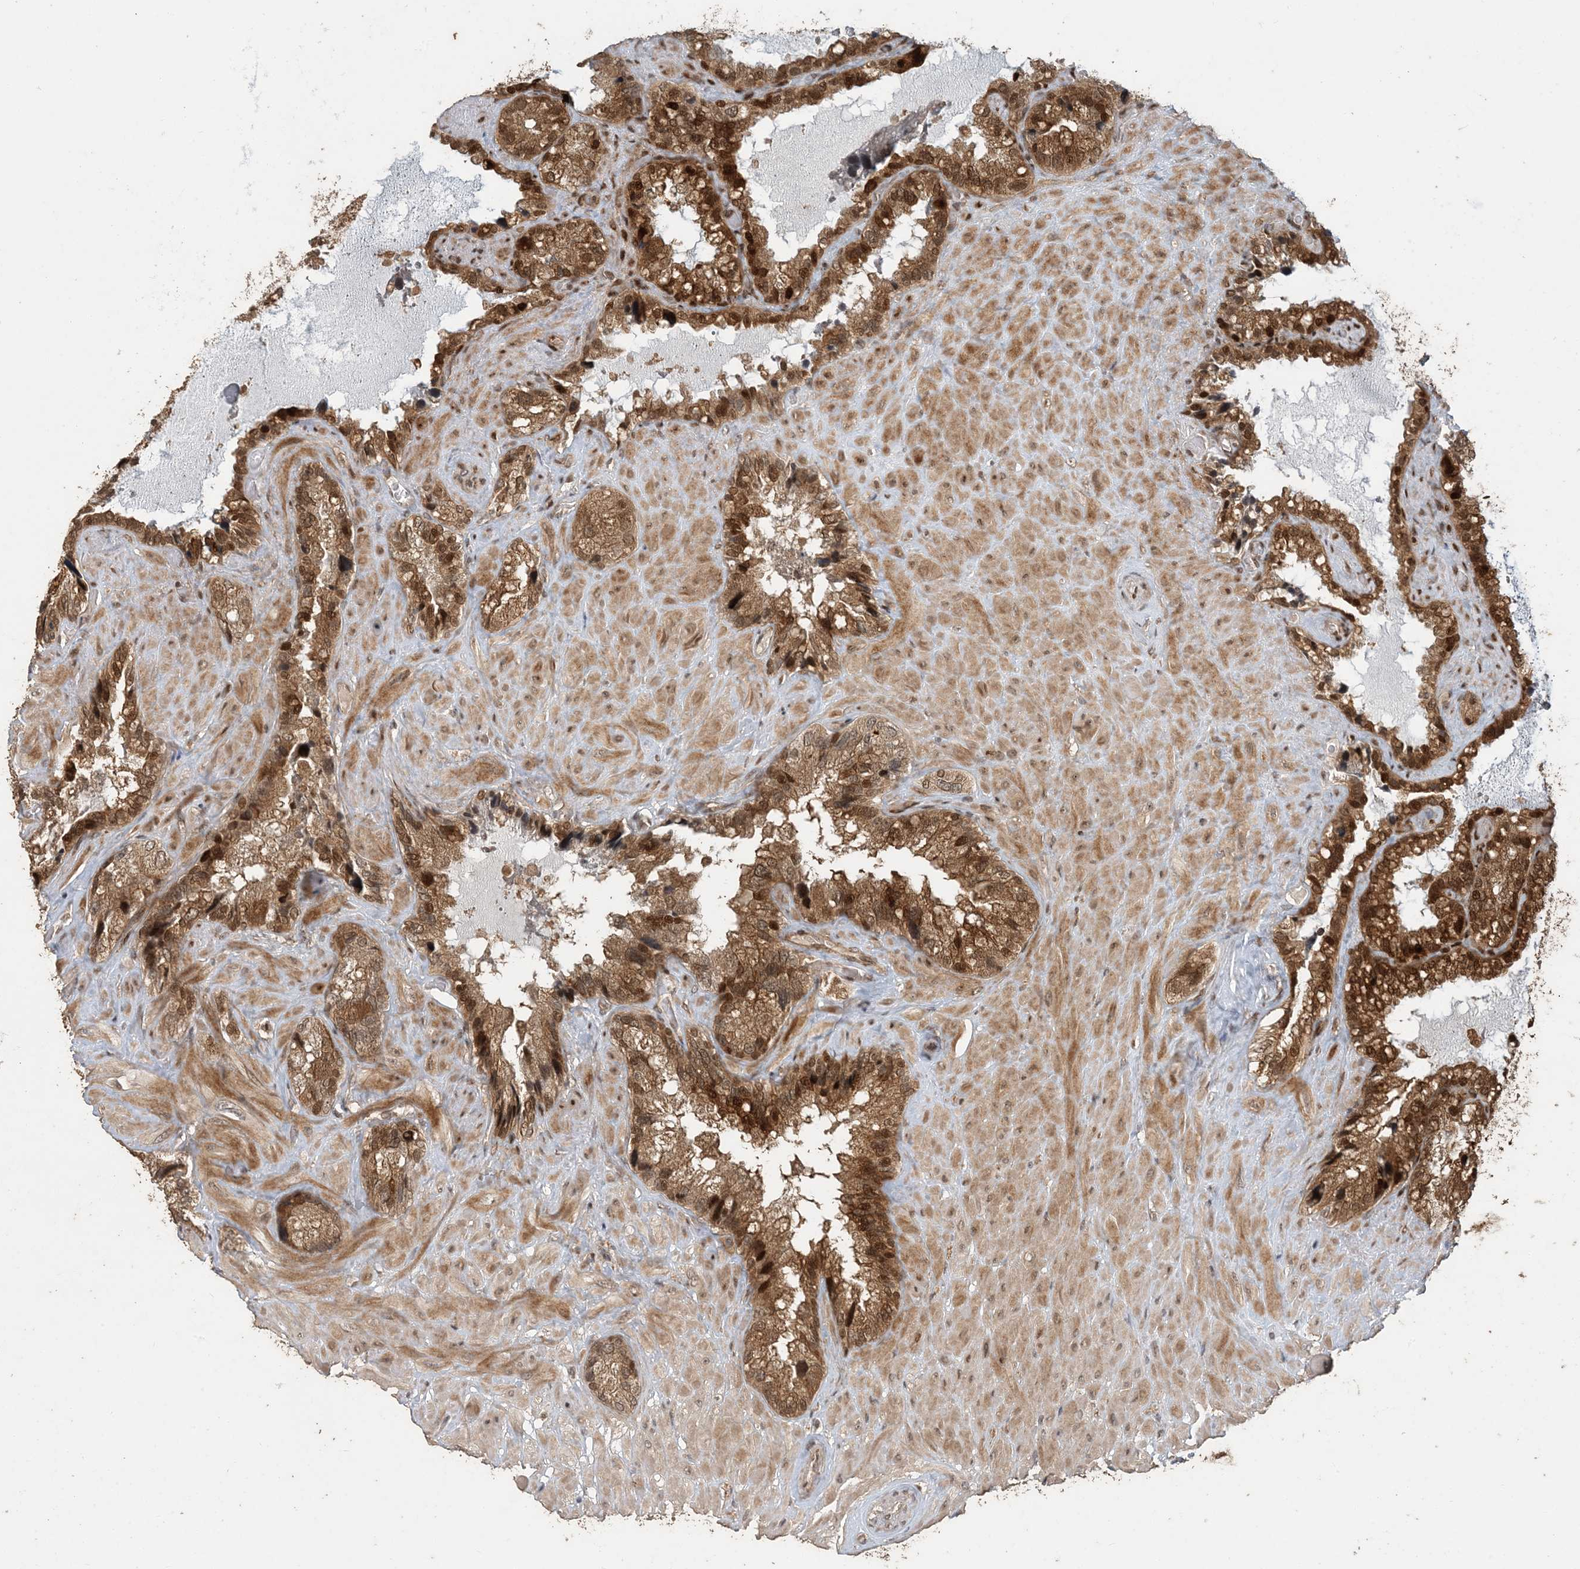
{"staining": {"intensity": "strong", "quantity": ">75%", "location": "cytoplasmic/membranous,nuclear"}, "tissue": "seminal vesicle", "cell_type": "Glandular cells", "image_type": "normal", "snomed": [{"axis": "morphology", "description": "Normal tissue, NOS"}, {"axis": "topography", "description": "Prostate"}, {"axis": "topography", "description": "Seminal veicle"}], "caption": "Immunohistochemical staining of normal human seminal vesicle exhibits high levels of strong cytoplasmic/membranous,nuclear positivity in about >75% of glandular cells. (DAB (3,3'-diaminobenzidine) IHC with brightfield microscopy, high magnification).", "gene": "ATP13A2", "patient": {"sex": "male", "age": 68}}